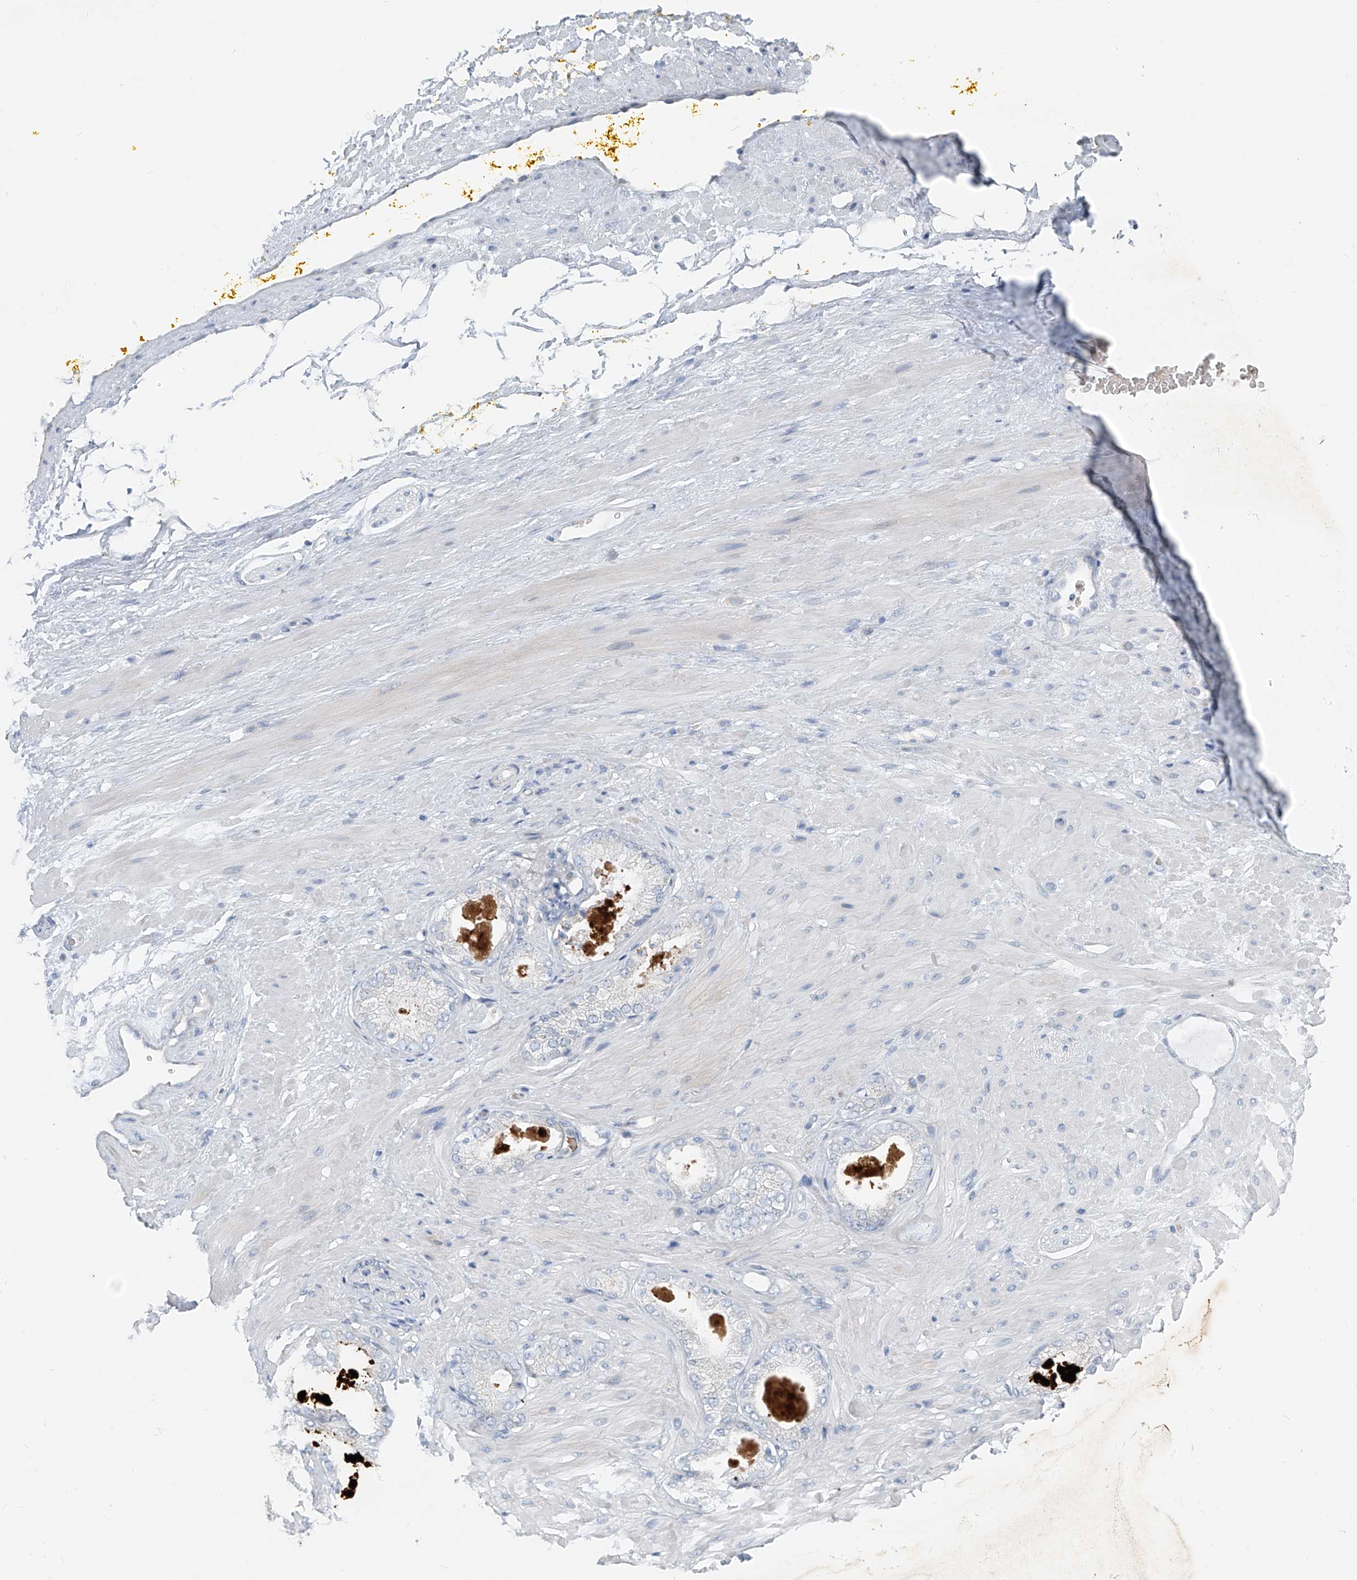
{"staining": {"intensity": "weak", "quantity": "<25%", "location": "cytoplasmic/membranous"}, "tissue": "adipose tissue", "cell_type": "Adipocytes", "image_type": "normal", "snomed": [{"axis": "morphology", "description": "Normal tissue, NOS"}, {"axis": "morphology", "description": "Adenocarcinoma, Low grade"}, {"axis": "topography", "description": "Prostate"}, {"axis": "topography", "description": "Peripheral nerve tissue"}], "caption": "Immunohistochemistry micrograph of normal adipose tissue: human adipose tissue stained with DAB shows no significant protein expression in adipocytes.", "gene": "FGD2", "patient": {"sex": "male", "age": 63}}